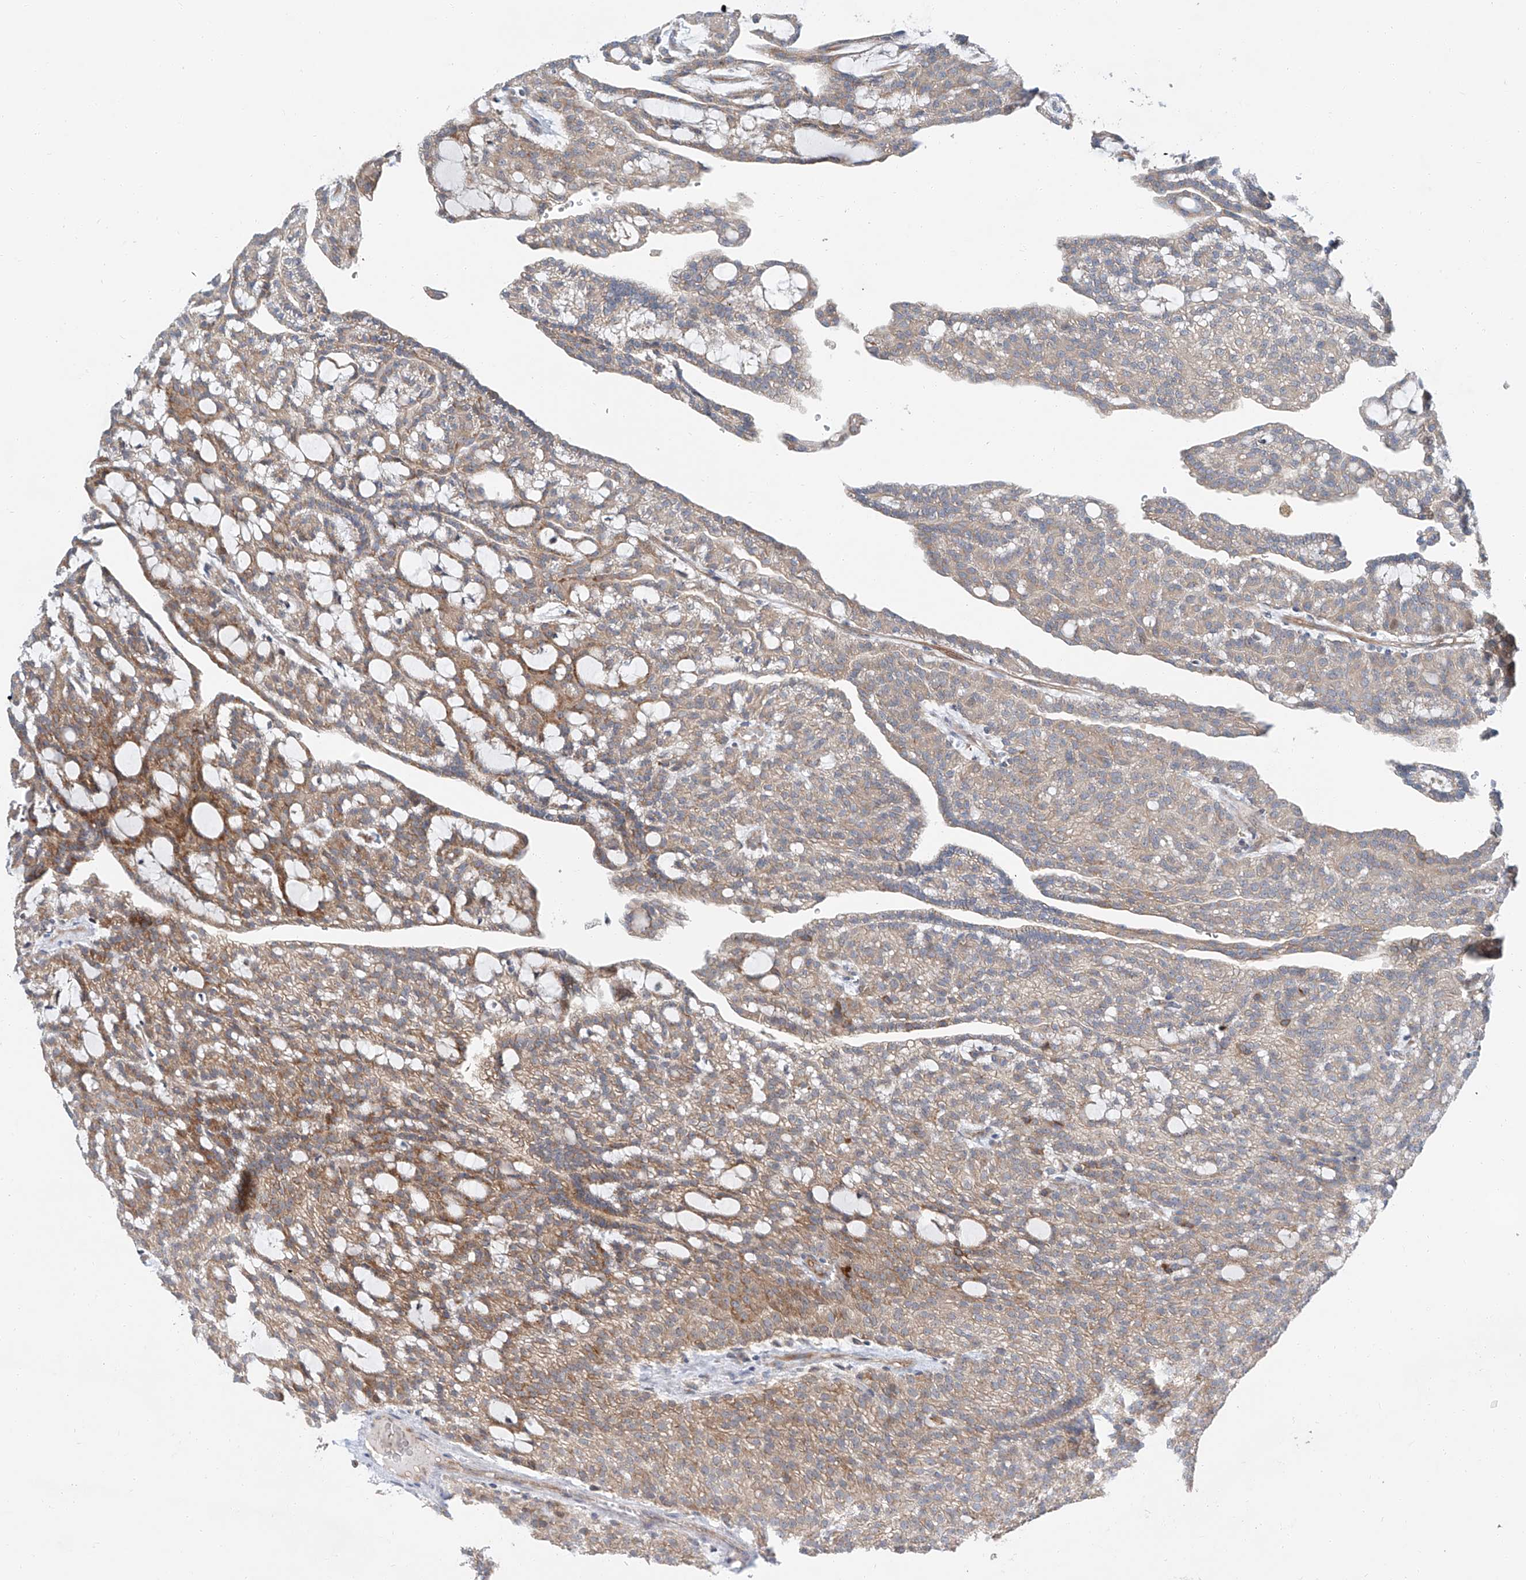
{"staining": {"intensity": "moderate", "quantity": "25%-75%", "location": "cytoplasmic/membranous"}, "tissue": "renal cancer", "cell_type": "Tumor cells", "image_type": "cancer", "snomed": [{"axis": "morphology", "description": "Adenocarcinoma, NOS"}, {"axis": "topography", "description": "Kidney"}], "caption": "Protein staining demonstrates moderate cytoplasmic/membranous positivity in approximately 25%-75% of tumor cells in renal cancer.", "gene": "CLDND1", "patient": {"sex": "male", "age": 63}}